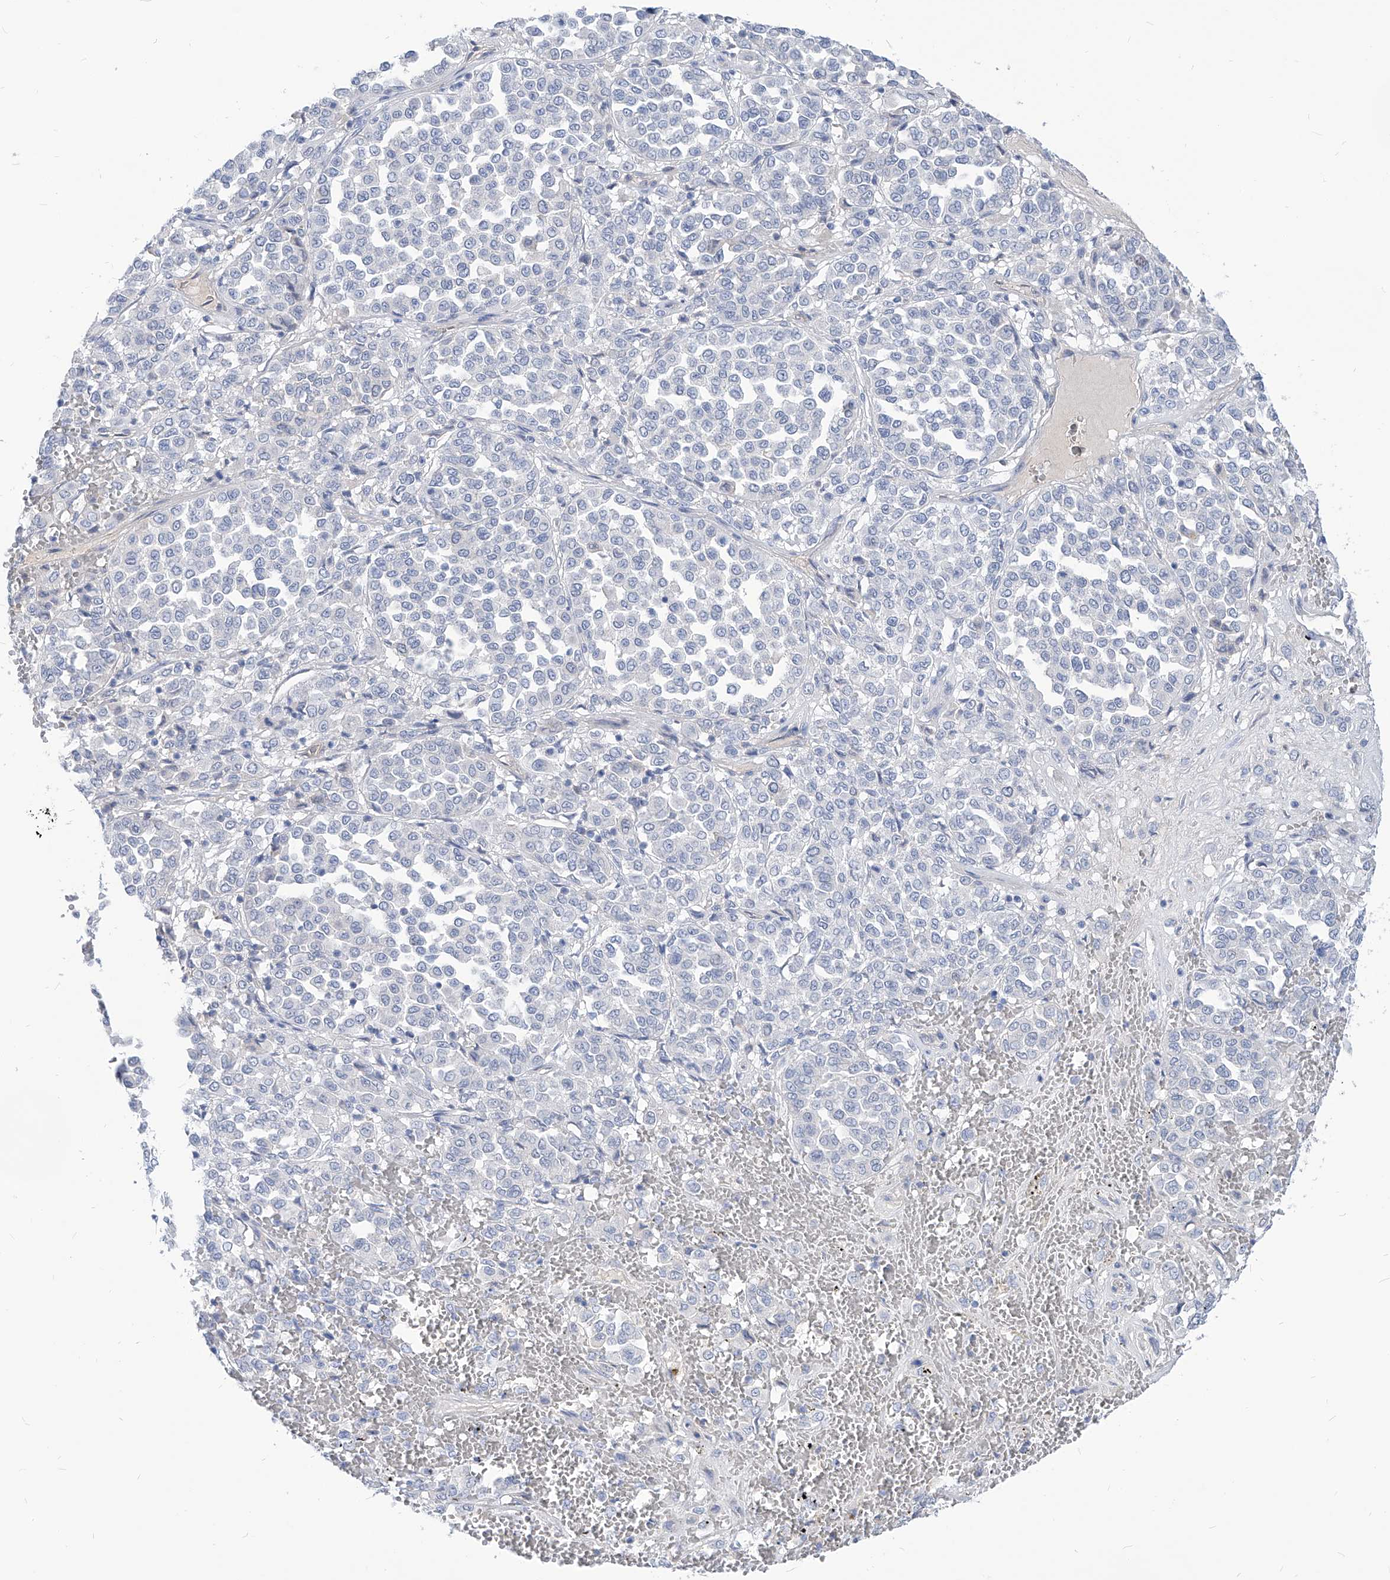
{"staining": {"intensity": "negative", "quantity": "none", "location": "none"}, "tissue": "melanoma", "cell_type": "Tumor cells", "image_type": "cancer", "snomed": [{"axis": "morphology", "description": "Malignant melanoma, Metastatic site"}, {"axis": "topography", "description": "Pancreas"}], "caption": "DAB immunohistochemical staining of human melanoma reveals no significant positivity in tumor cells.", "gene": "AKAP10", "patient": {"sex": "female", "age": 30}}